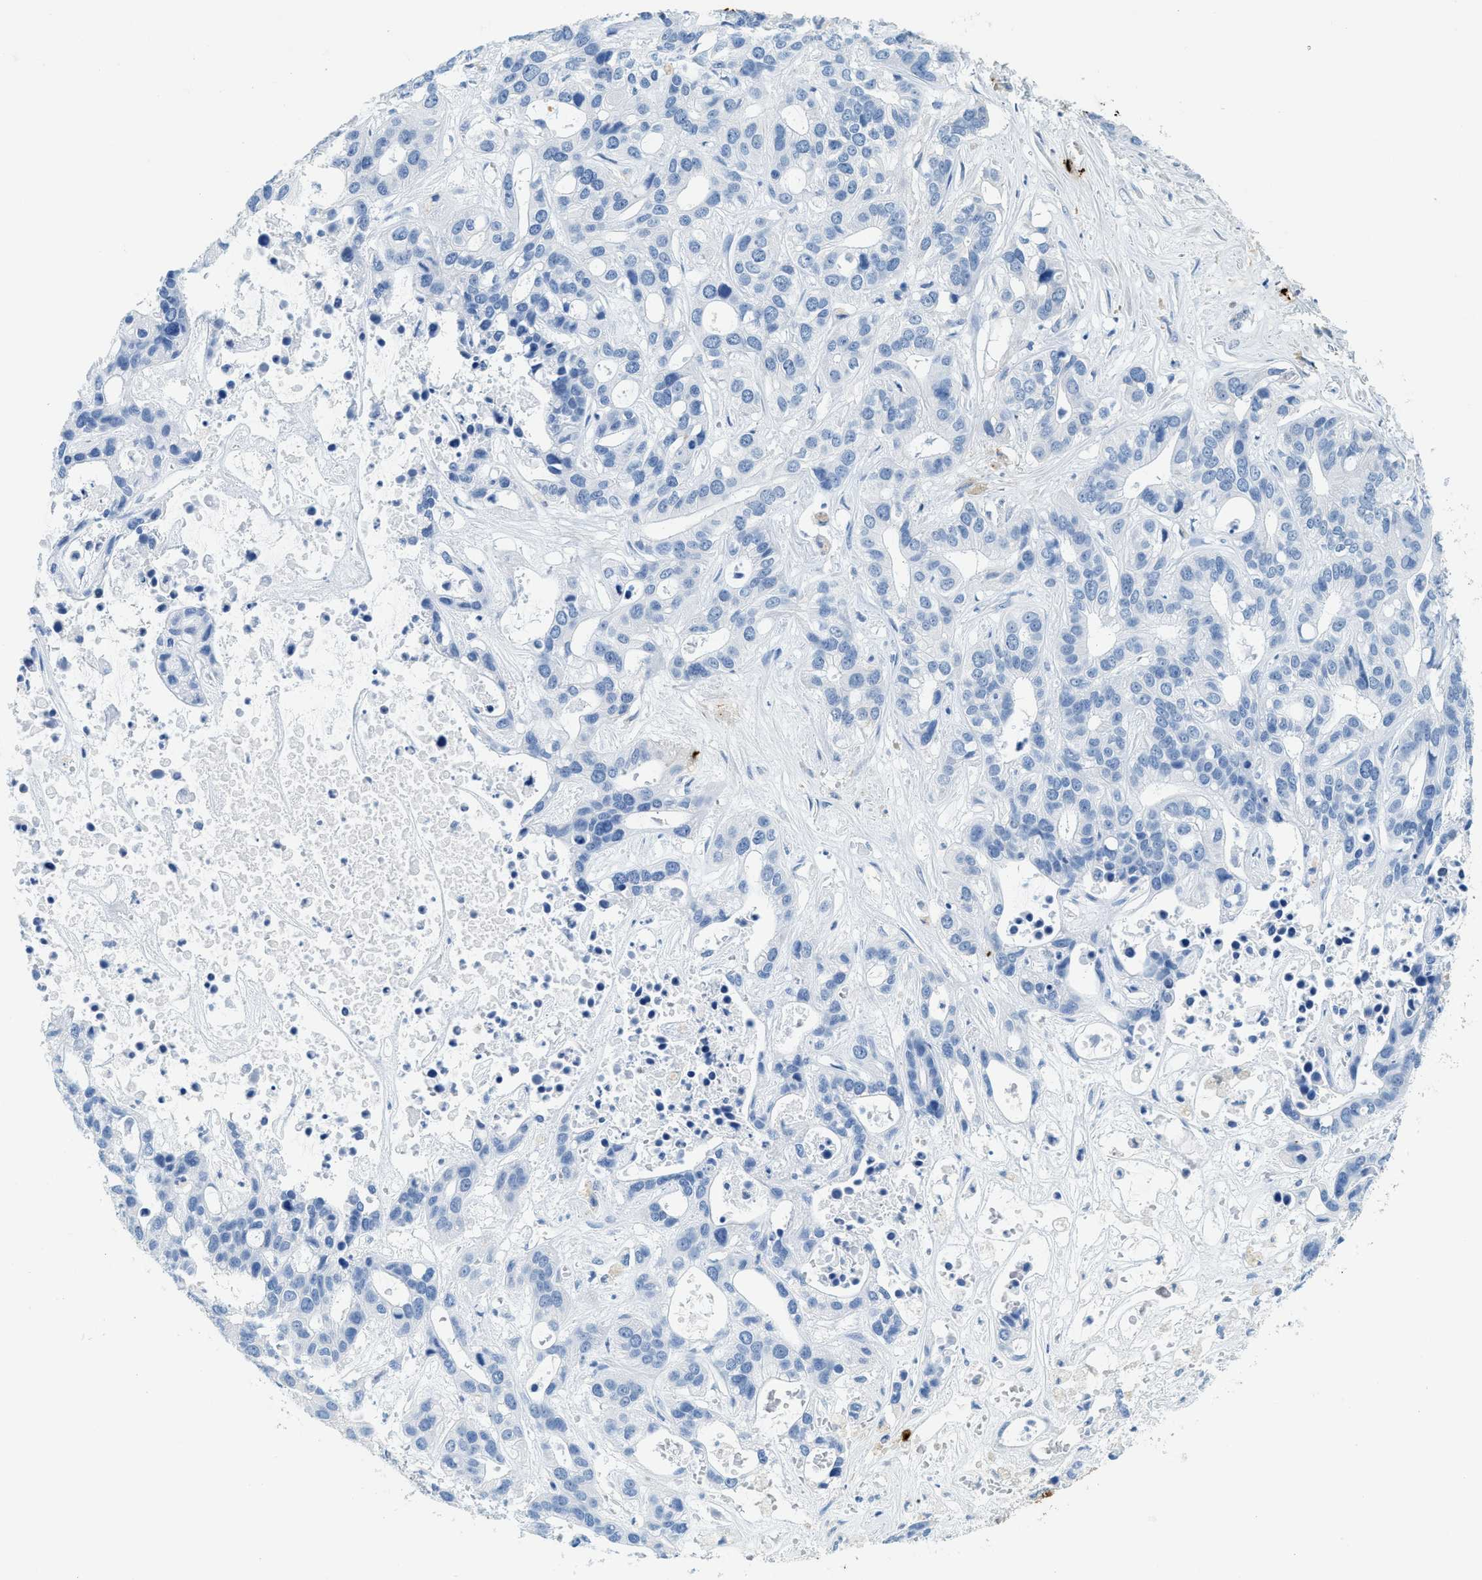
{"staining": {"intensity": "negative", "quantity": "none", "location": "none"}, "tissue": "liver cancer", "cell_type": "Tumor cells", "image_type": "cancer", "snomed": [{"axis": "morphology", "description": "Cholangiocarcinoma"}, {"axis": "topography", "description": "Liver"}], "caption": "Immunohistochemistry (IHC) of cholangiocarcinoma (liver) shows no positivity in tumor cells.", "gene": "TPSAB1", "patient": {"sex": "female", "age": 65}}